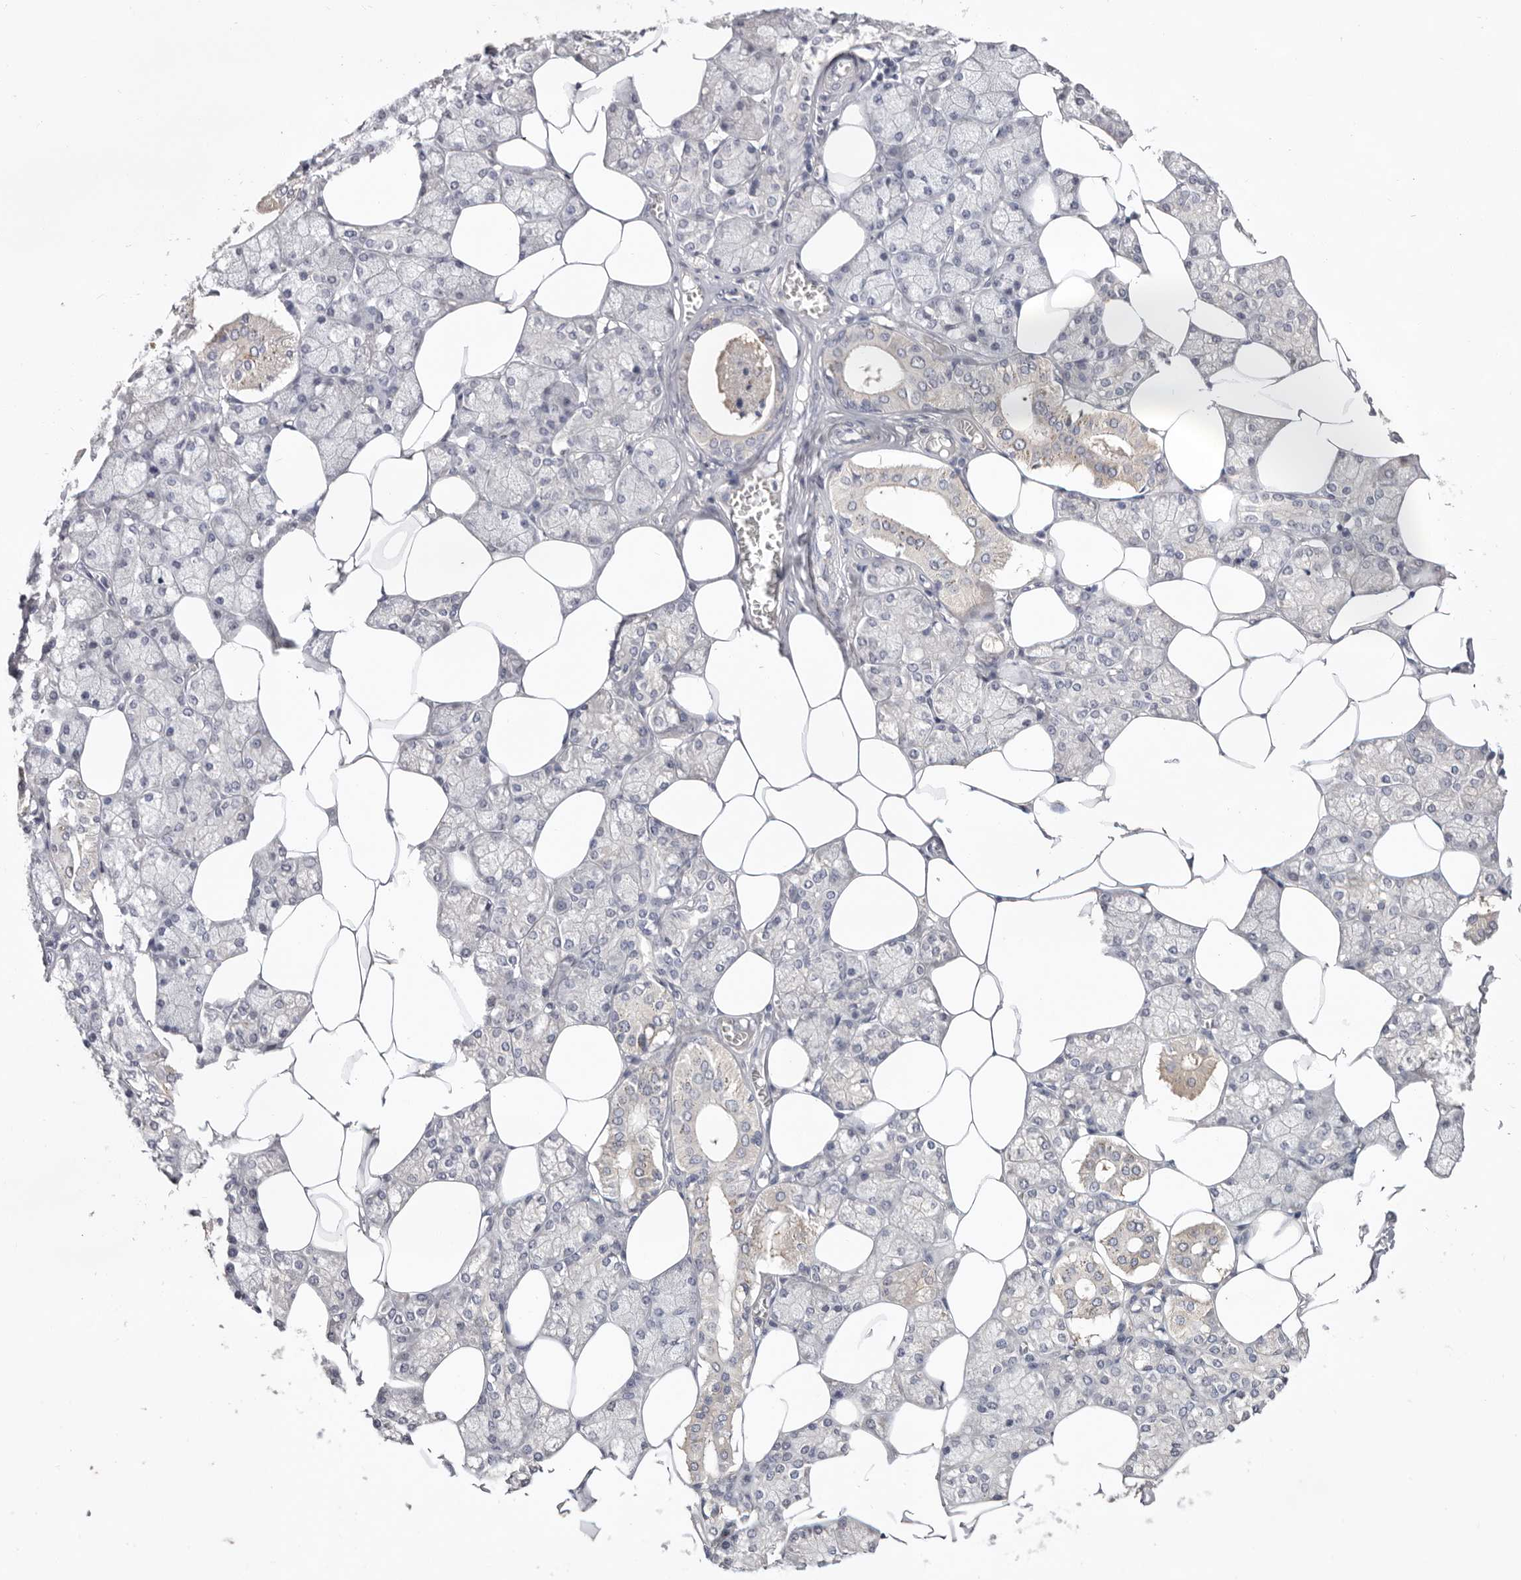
{"staining": {"intensity": "moderate", "quantity": "<25%", "location": "cytoplasmic/membranous"}, "tissue": "salivary gland", "cell_type": "Glandular cells", "image_type": "normal", "snomed": [{"axis": "morphology", "description": "Normal tissue, NOS"}, {"axis": "topography", "description": "Salivary gland"}], "caption": "Protein expression analysis of benign salivary gland reveals moderate cytoplasmic/membranous staining in about <25% of glandular cells. (Brightfield microscopy of DAB IHC at high magnification).", "gene": "DOP1A", "patient": {"sex": "male", "age": 62}}